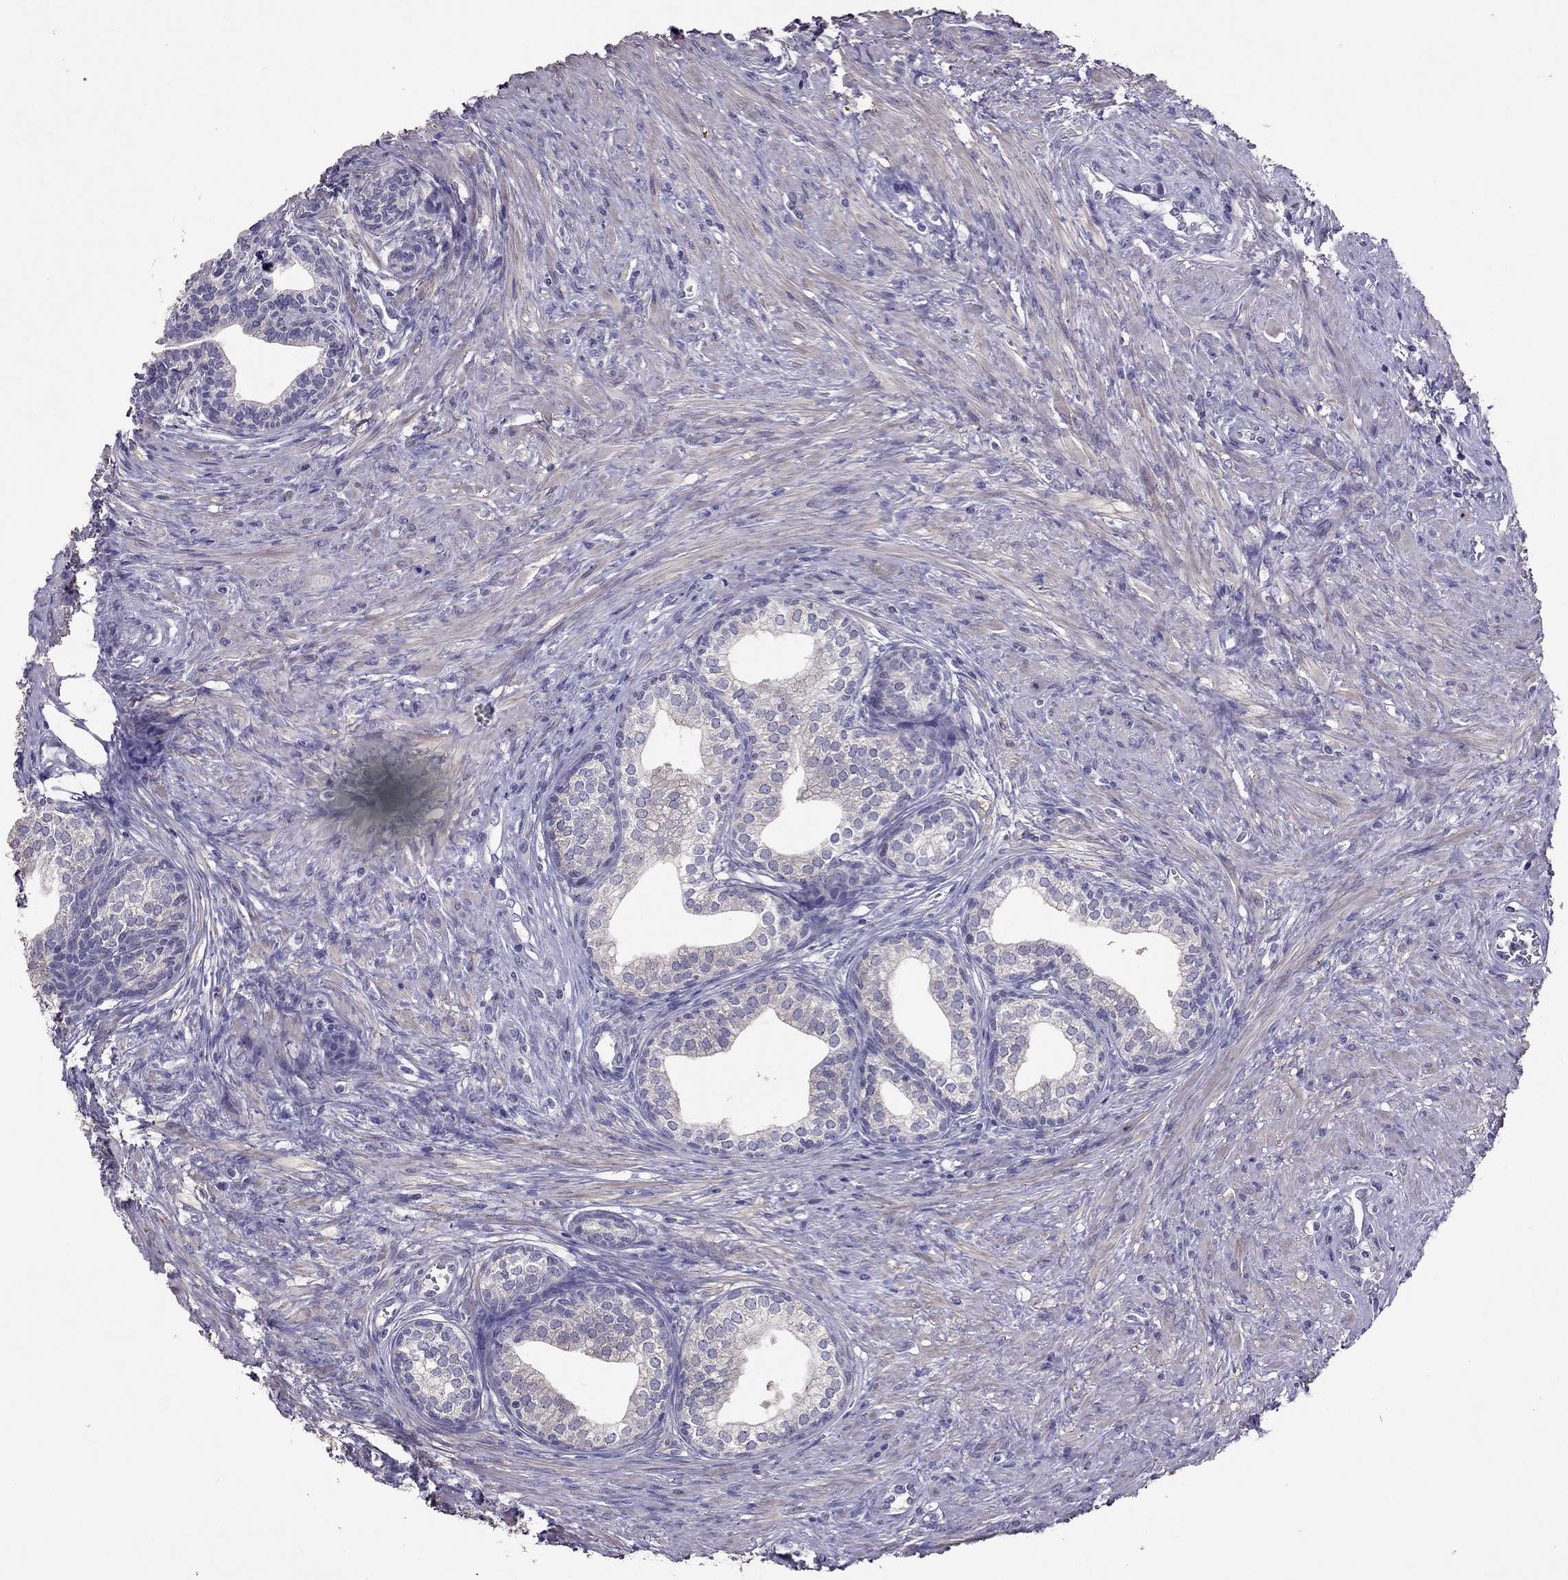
{"staining": {"intensity": "negative", "quantity": "none", "location": "none"}, "tissue": "prostate", "cell_type": "Glandular cells", "image_type": "normal", "snomed": [{"axis": "morphology", "description": "Normal tissue, NOS"}, {"axis": "topography", "description": "Prostate"}], "caption": "Glandular cells are negative for brown protein staining in normal prostate. Nuclei are stained in blue.", "gene": "LRRC46", "patient": {"sex": "male", "age": 65}}